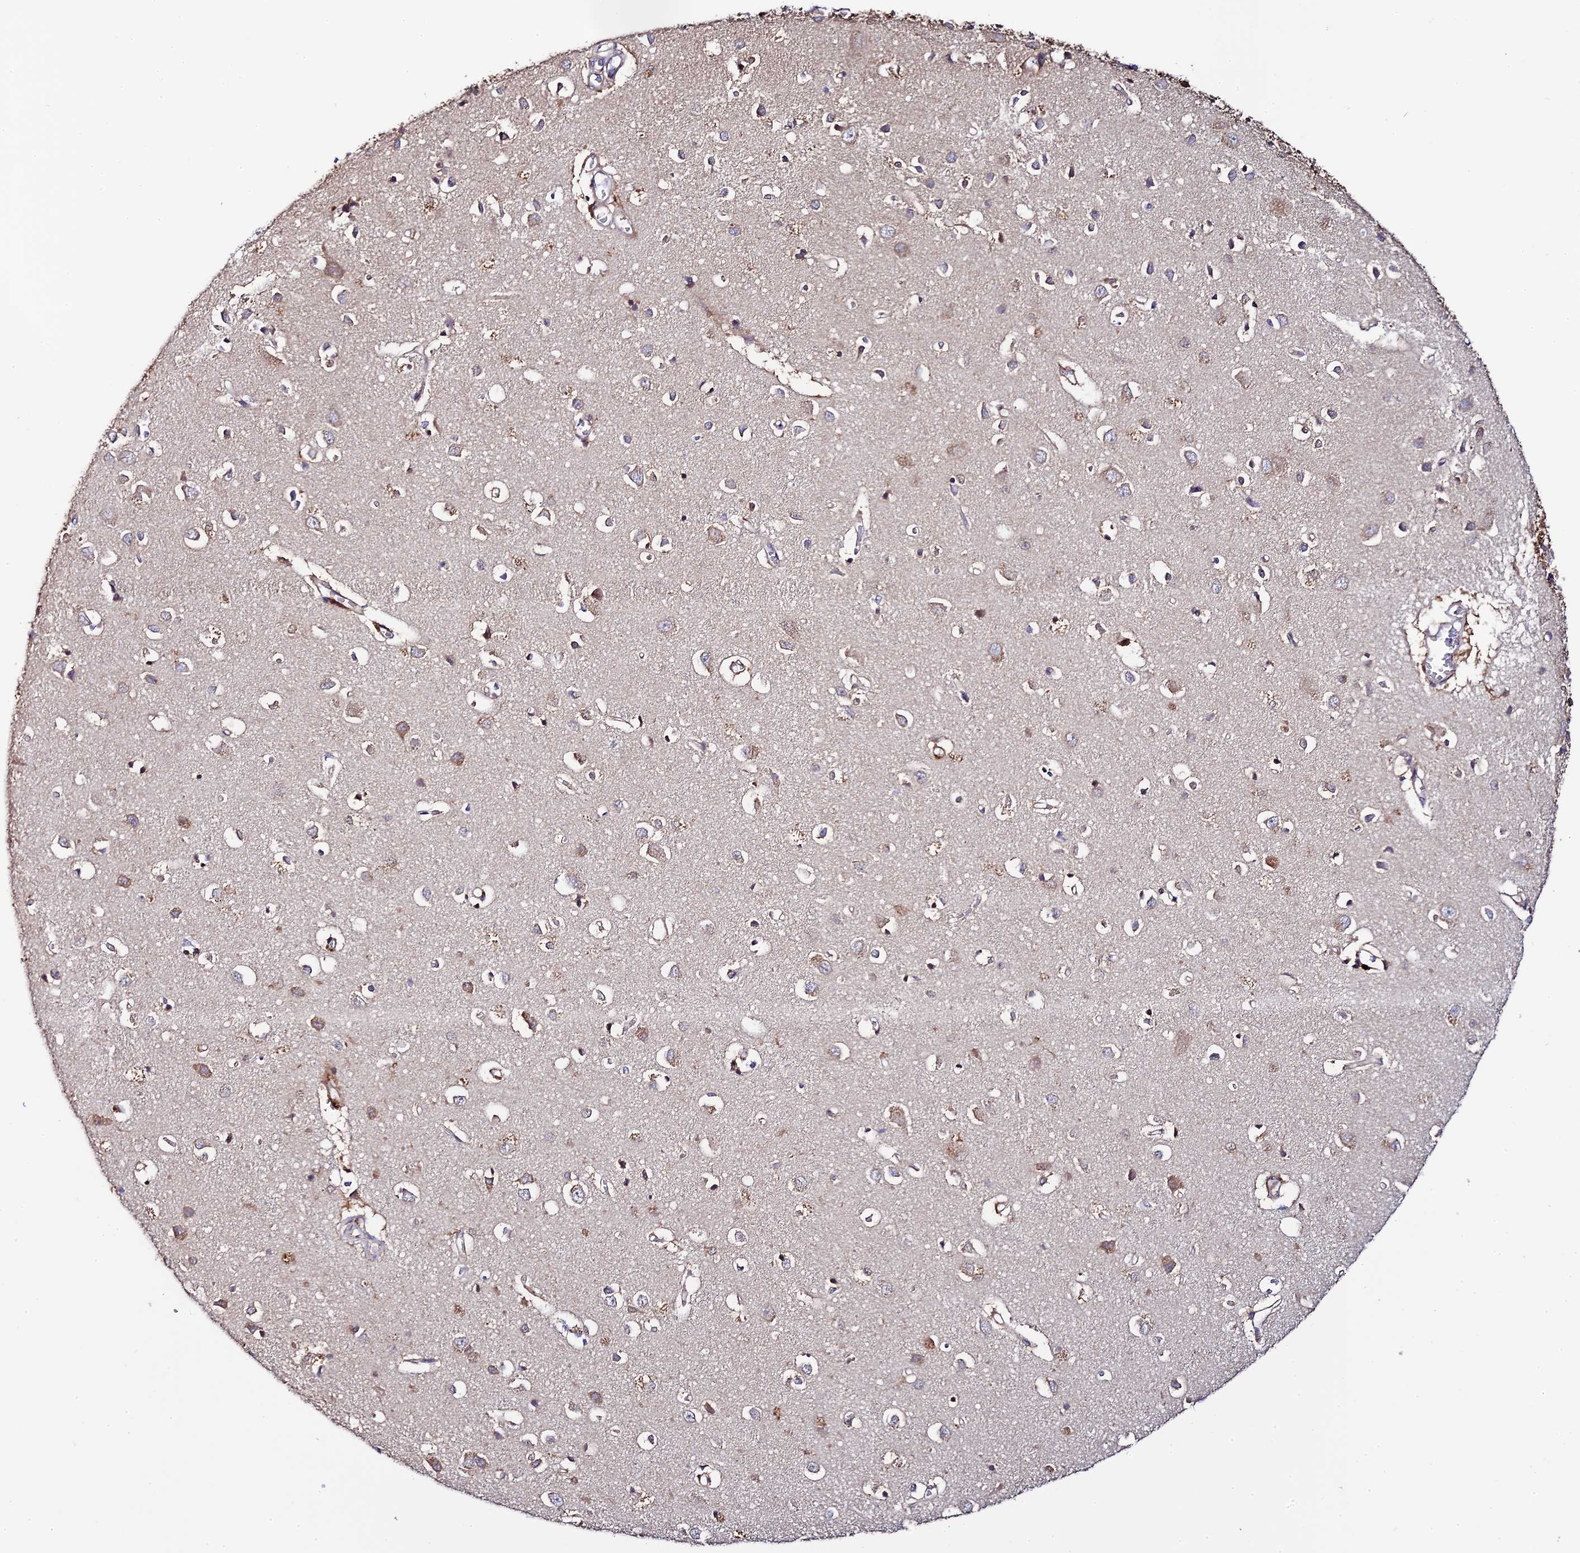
{"staining": {"intensity": "negative", "quantity": "none", "location": "none"}, "tissue": "cerebral cortex", "cell_type": "Endothelial cells", "image_type": "normal", "snomed": [{"axis": "morphology", "description": "Normal tissue, NOS"}, {"axis": "topography", "description": "Cerebral cortex"}], "caption": "Immunohistochemical staining of normal cerebral cortex reveals no significant expression in endothelial cells.", "gene": "P3H3", "patient": {"sex": "female", "age": 64}}